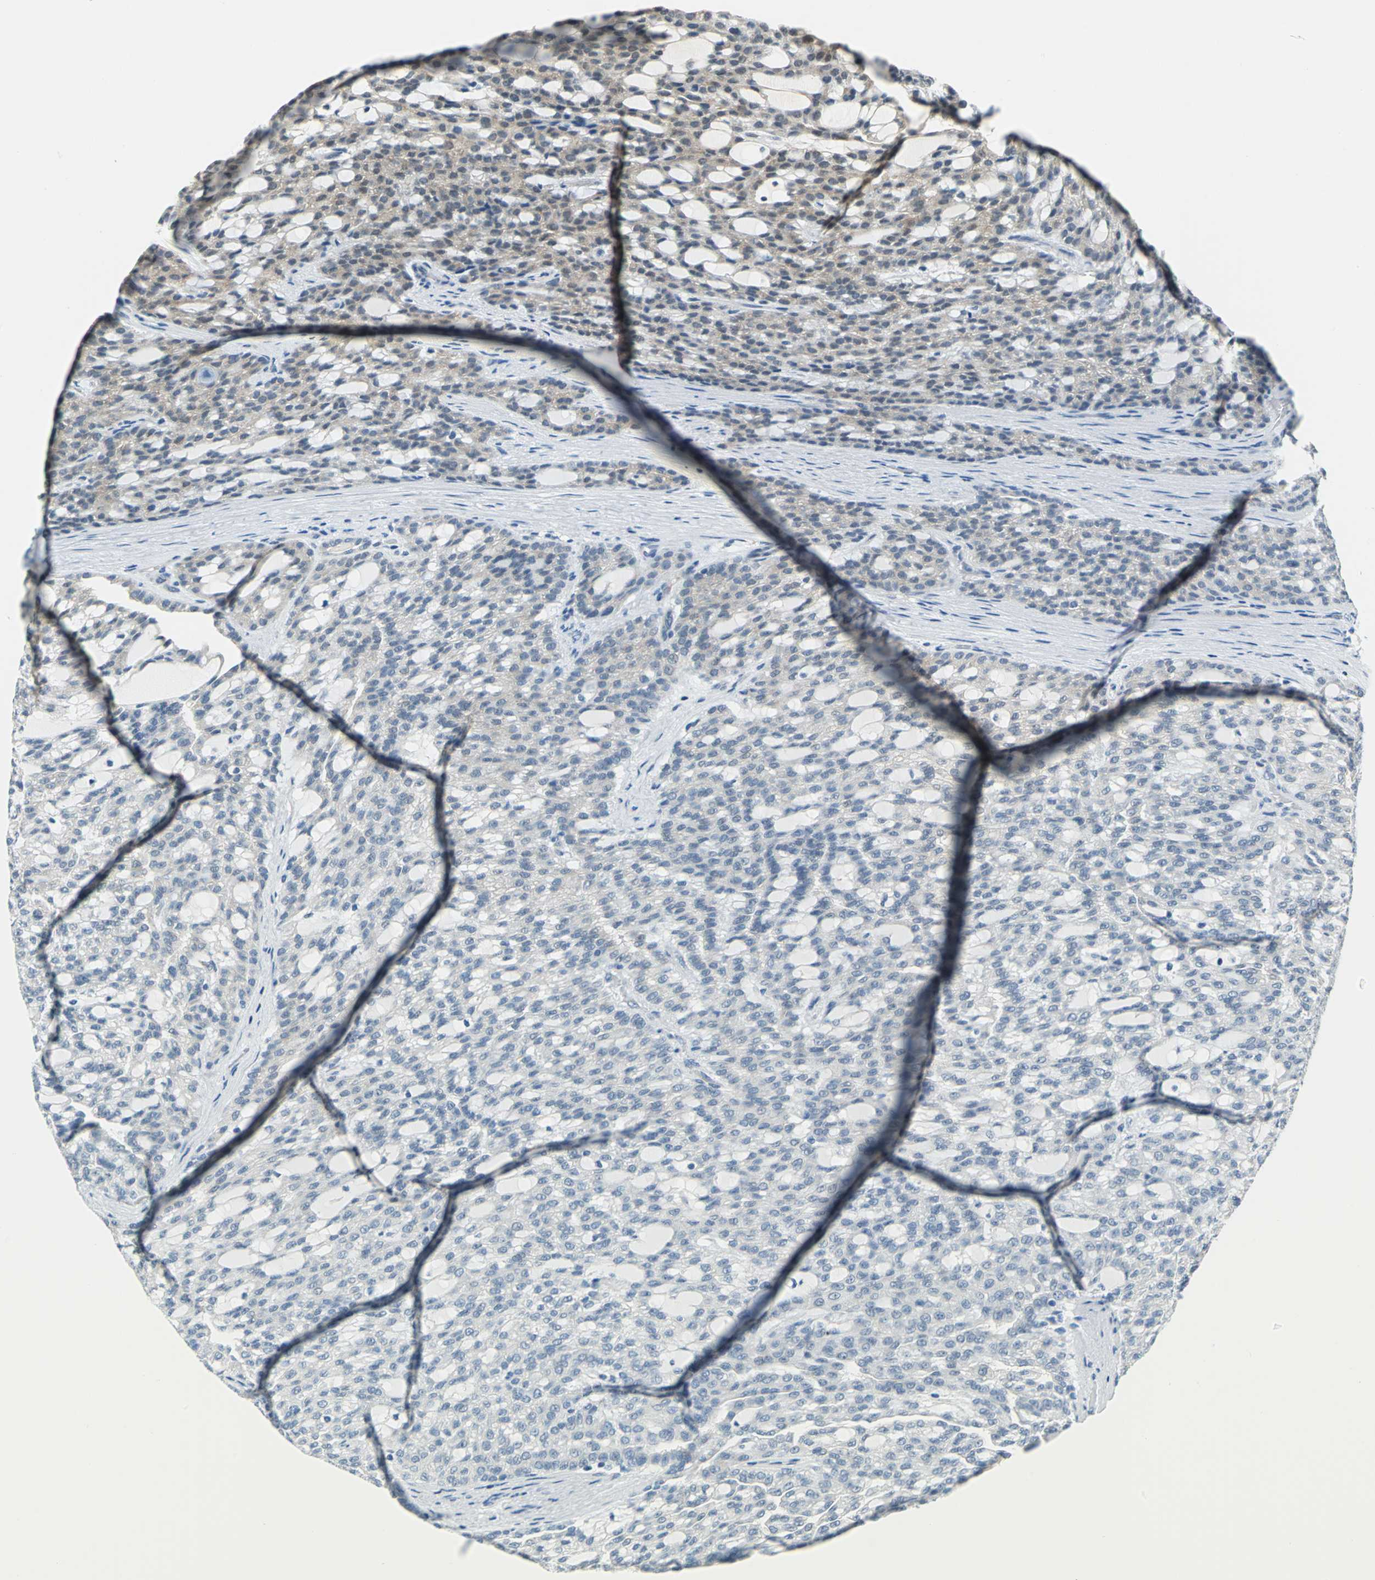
{"staining": {"intensity": "weak", "quantity": "<25%", "location": "cytoplasmic/membranous"}, "tissue": "renal cancer", "cell_type": "Tumor cells", "image_type": "cancer", "snomed": [{"axis": "morphology", "description": "Adenocarcinoma, NOS"}, {"axis": "topography", "description": "Kidney"}], "caption": "Micrograph shows no significant protein staining in tumor cells of renal adenocarcinoma. The staining is performed using DAB (3,3'-diaminobenzidine) brown chromogen with nuclei counter-stained in using hematoxylin.", "gene": "PIN1", "patient": {"sex": "male", "age": 63}}